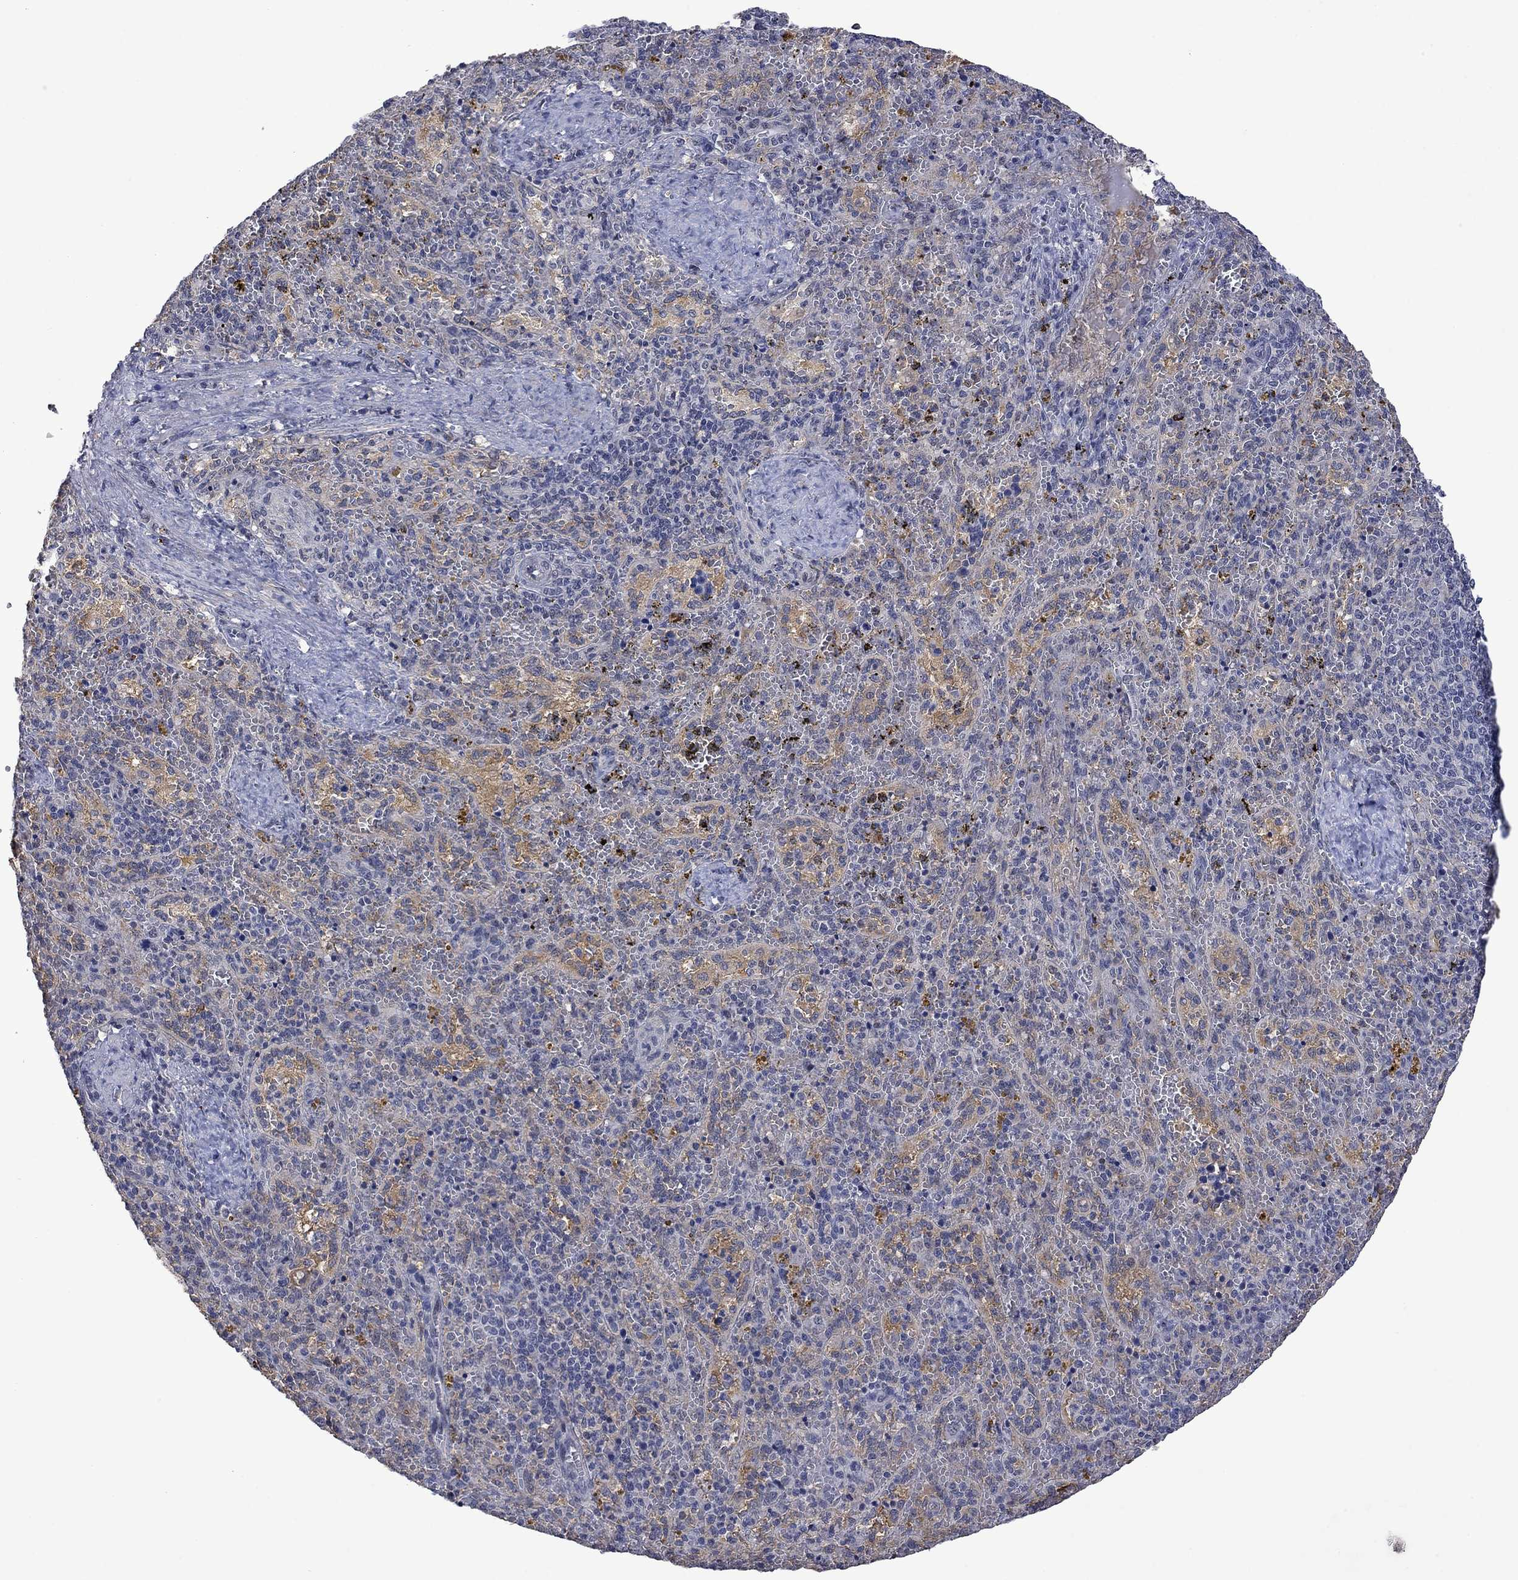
{"staining": {"intensity": "moderate", "quantity": "<25%", "location": "cytoplasmic/membranous"}, "tissue": "spleen", "cell_type": "Cells in red pulp", "image_type": "normal", "snomed": [{"axis": "morphology", "description": "Normal tissue, NOS"}, {"axis": "topography", "description": "Spleen"}], "caption": "Immunohistochemical staining of unremarkable spleen reveals low levels of moderate cytoplasmic/membranous expression in about <25% of cells in red pulp. The protein of interest is stained brown, and the nuclei are stained in blue (DAB IHC with brightfield microscopy, high magnification).", "gene": "PHKA1", "patient": {"sex": "female", "age": 50}}